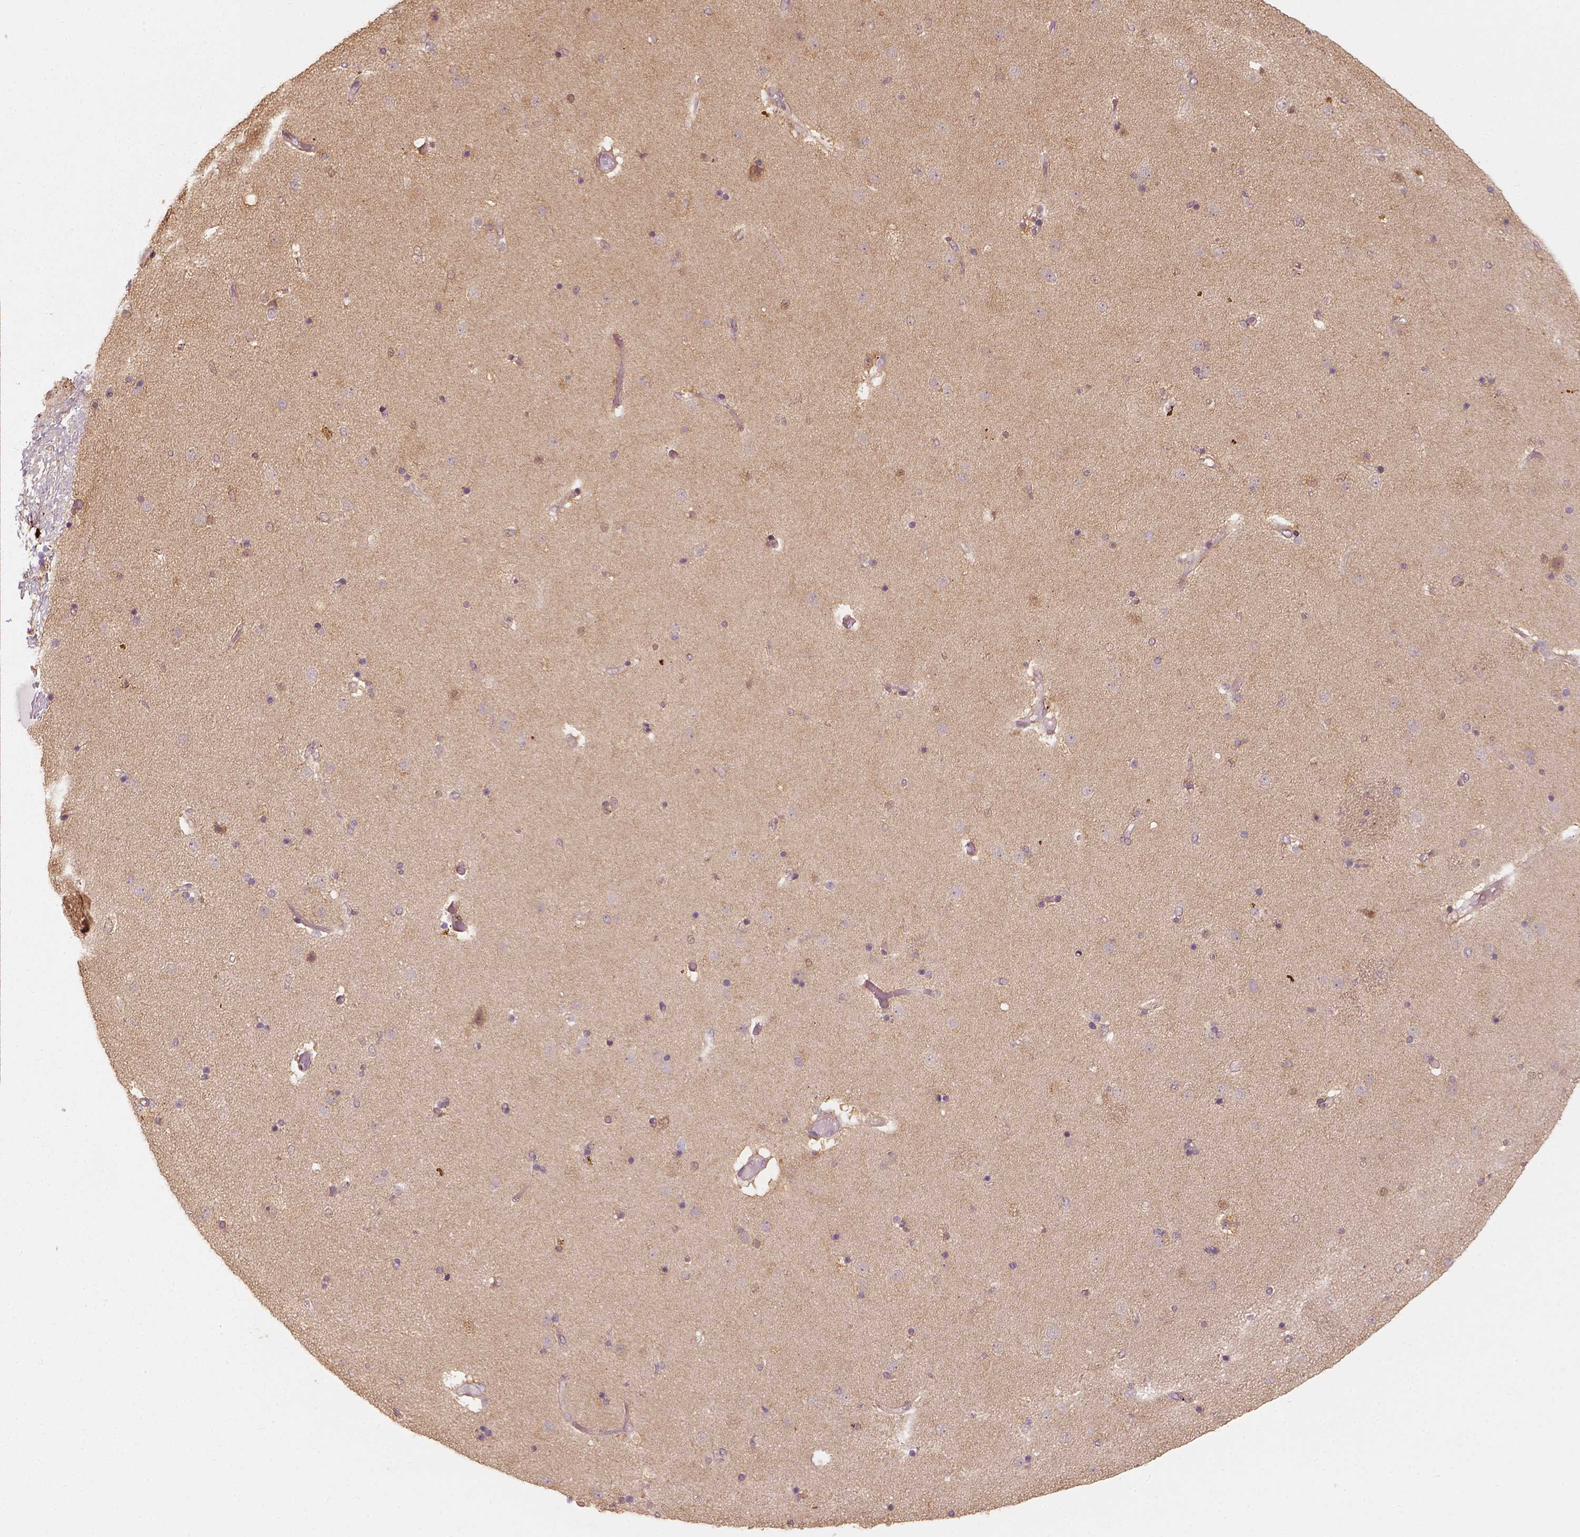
{"staining": {"intensity": "weak", "quantity": "<25%", "location": "cytoplasmic/membranous"}, "tissue": "caudate", "cell_type": "Glial cells", "image_type": "normal", "snomed": [{"axis": "morphology", "description": "Normal tissue, NOS"}, {"axis": "topography", "description": "Lateral ventricle wall"}], "caption": "Glial cells show no significant protein expression in unremarkable caudate. (Stains: DAB (3,3'-diaminobenzidine) immunohistochemistry (IHC) with hematoxylin counter stain, Microscopy: brightfield microscopy at high magnification).", "gene": "SQSTM1", "patient": {"sex": "female", "age": 71}}